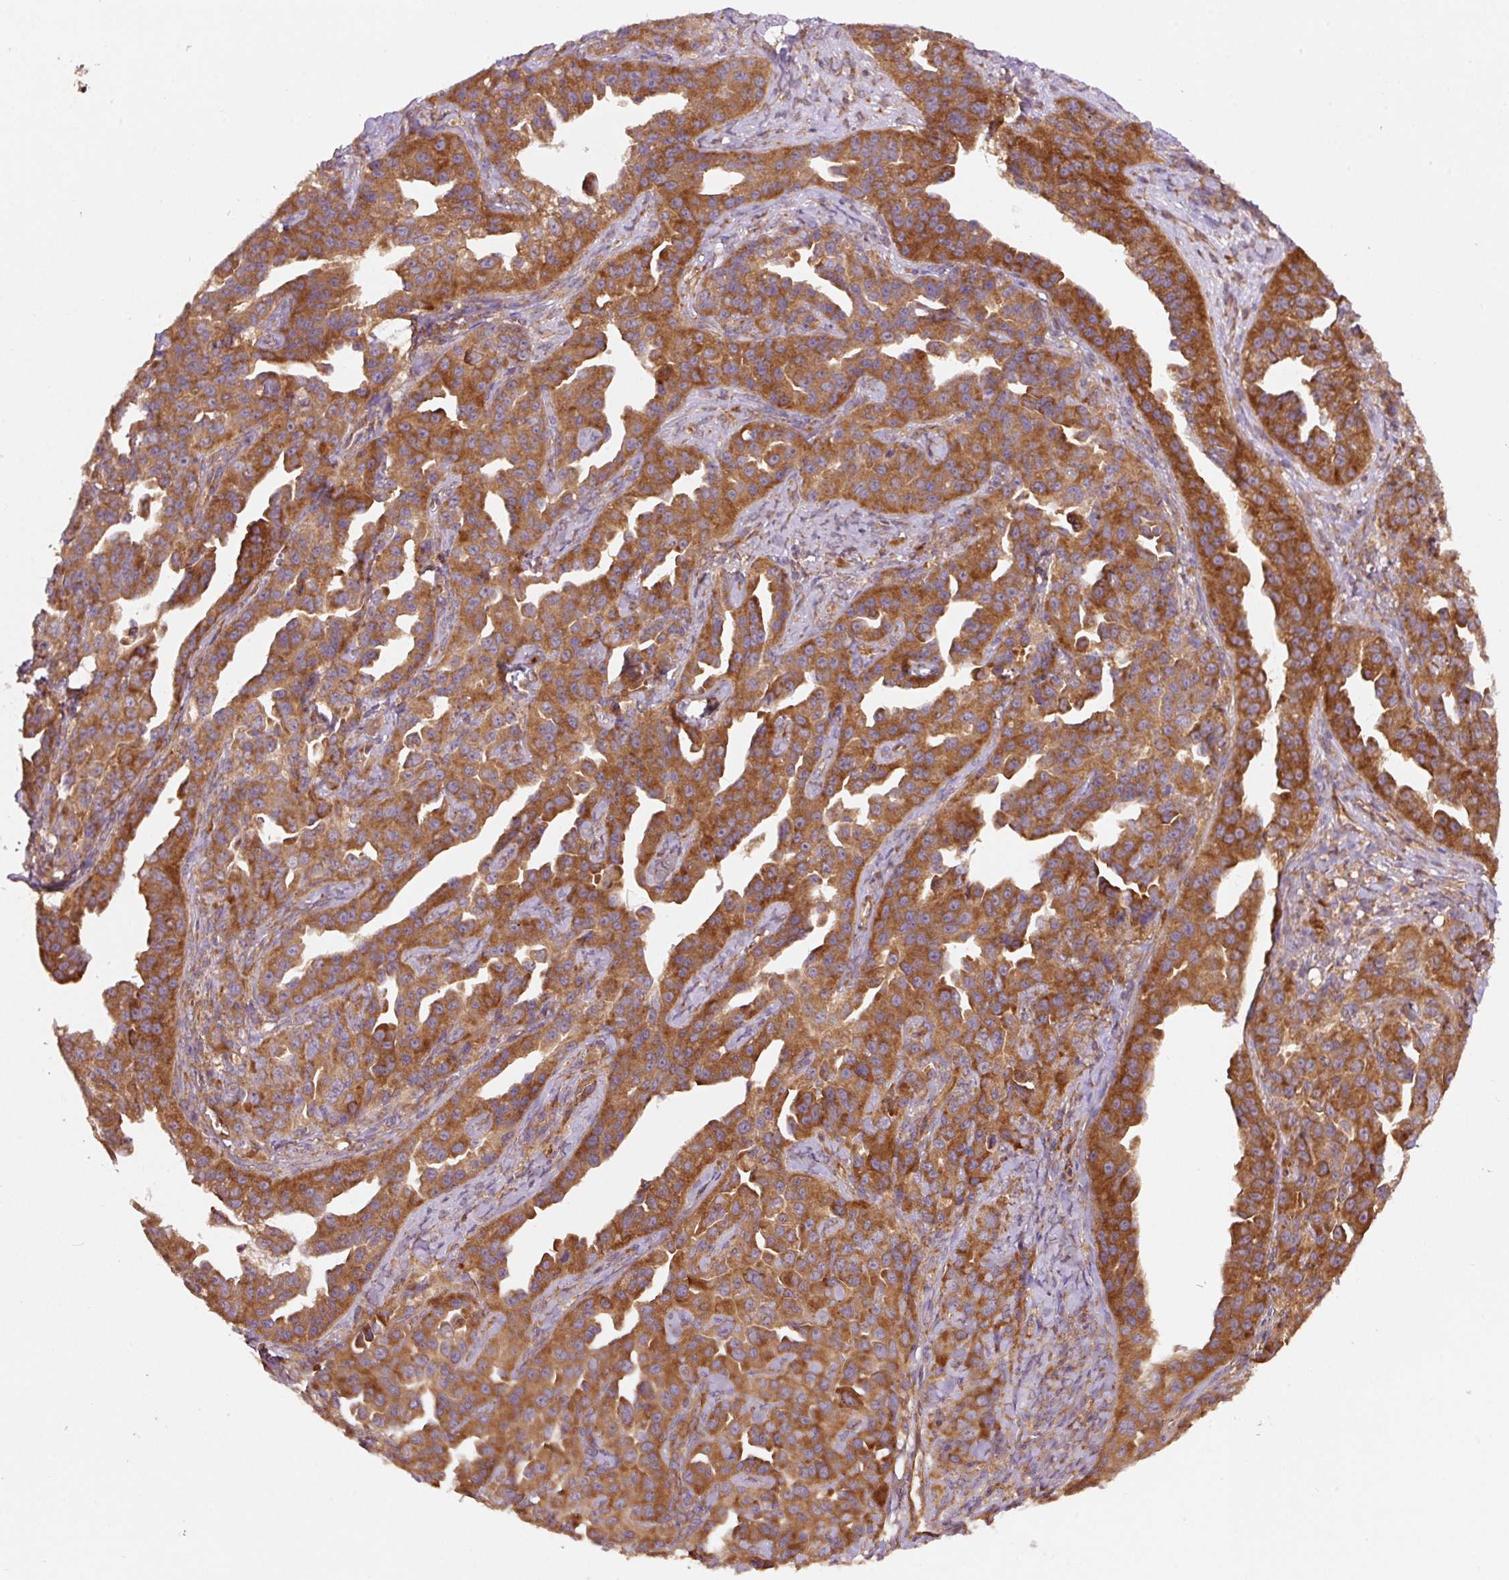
{"staining": {"intensity": "strong", "quantity": ">75%", "location": "cytoplasmic/membranous"}, "tissue": "ovarian cancer", "cell_type": "Tumor cells", "image_type": "cancer", "snomed": [{"axis": "morphology", "description": "Cystadenocarcinoma, serous, NOS"}, {"axis": "topography", "description": "Ovary"}], "caption": "Immunohistochemistry (IHC) micrograph of neoplastic tissue: ovarian cancer (serous cystadenocarcinoma) stained using immunohistochemistry (IHC) displays high levels of strong protein expression localized specifically in the cytoplasmic/membranous of tumor cells, appearing as a cytoplasmic/membranous brown color.", "gene": "EIF2S2", "patient": {"sex": "female", "age": 75}}